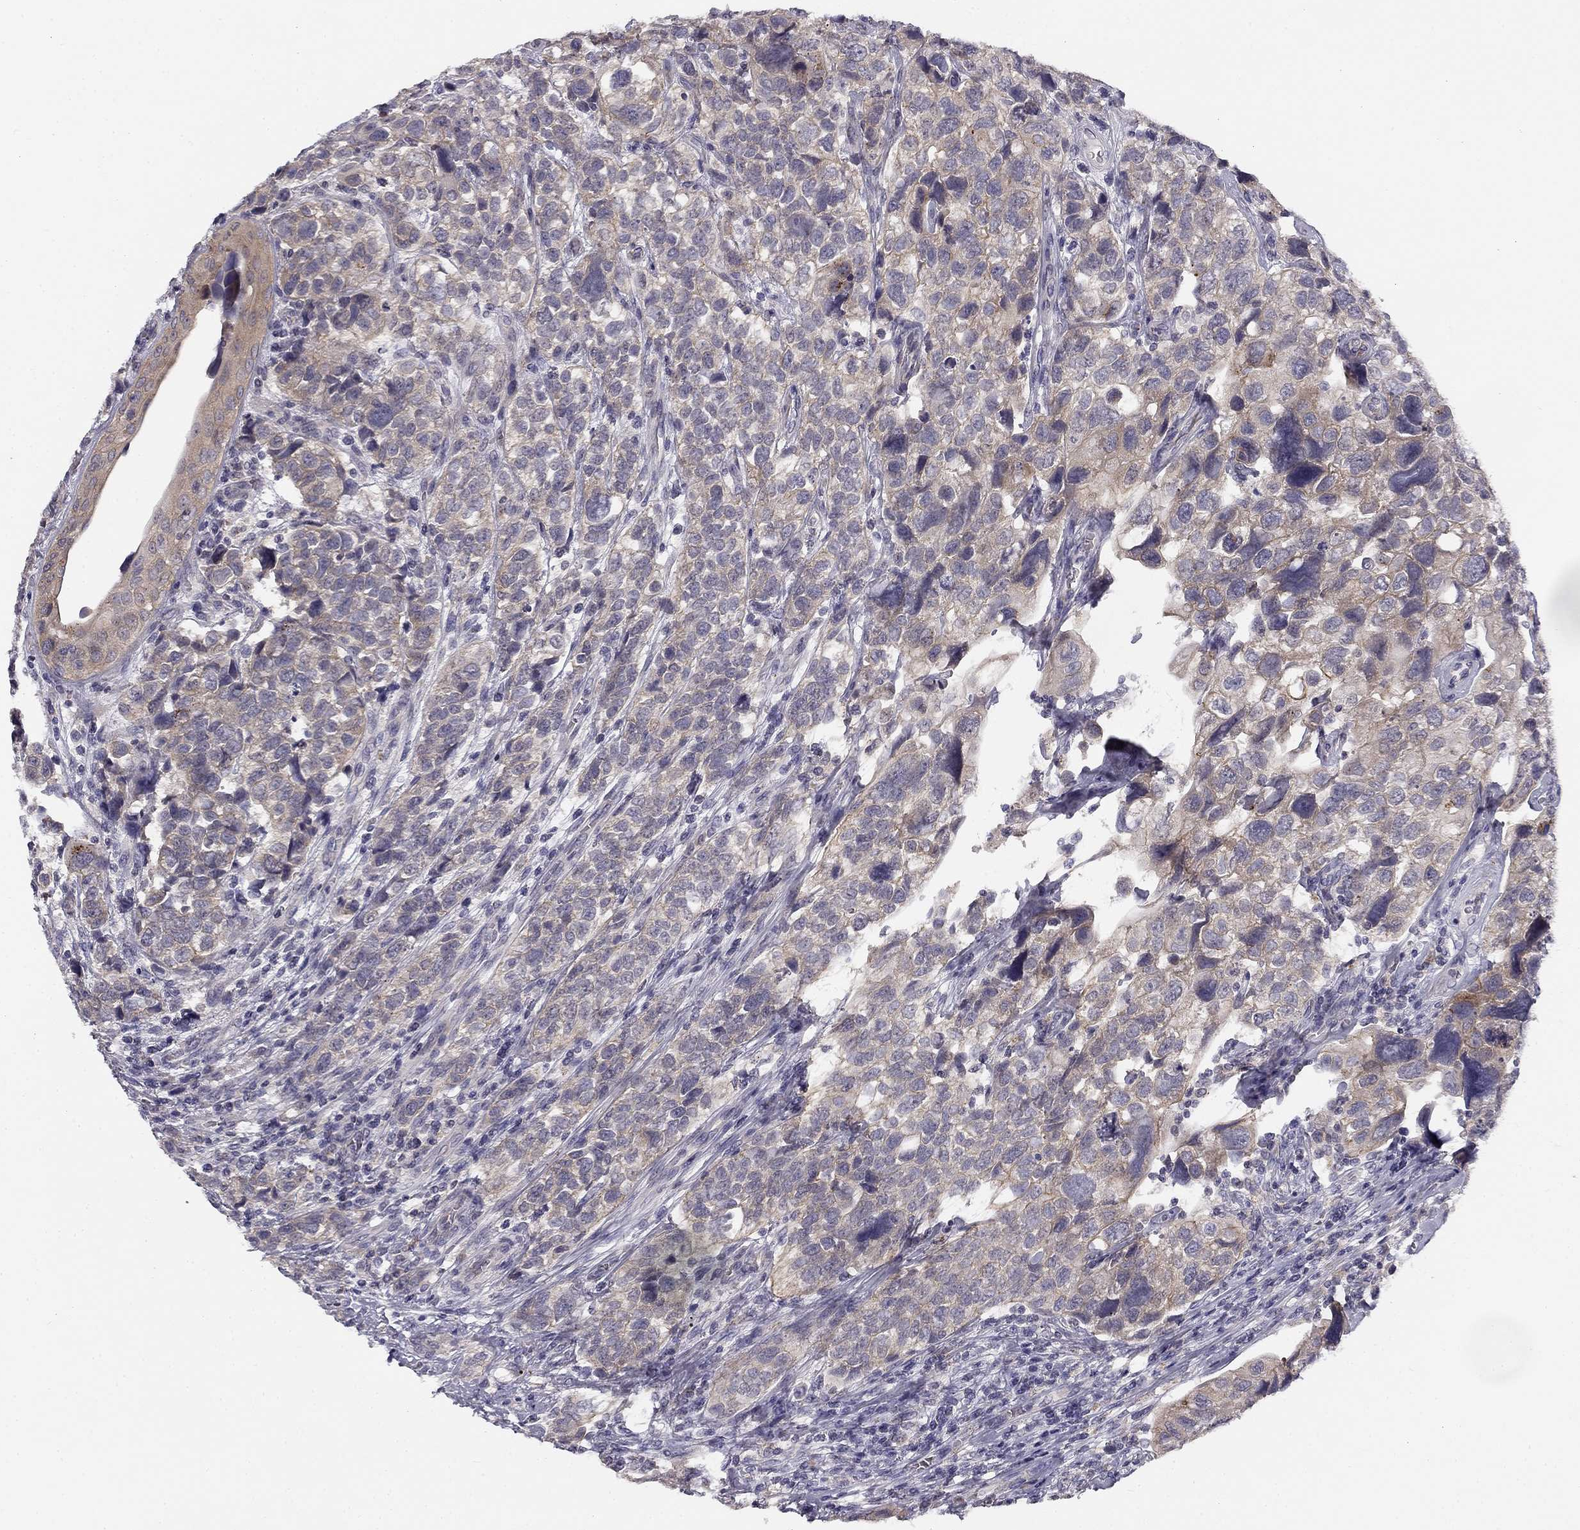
{"staining": {"intensity": "weak", "quantity": "25%-75%", "location": "cytoplasmic/membranous"}, "tissue": "urothelial cancer", "cell_type": "Tumor cells", "image_type": "cancer", "snomed": [{"axis": "morphology", "description": "Urothelial carcinoma, High grade"}, {"axis": "topography", "description": "Urinary bladder"}], "caption": "Immunohistochemical staining of urothelial carcinoma (high-grade) displays weak cytoplasmic/membranous protein staining in approximately 25%-75% of tumor cells. The protein of interest is shown in brown color, while the nuclei are stained blue.", "gene": "CNR1", "patient": {"sex": "female", "age": 58}}